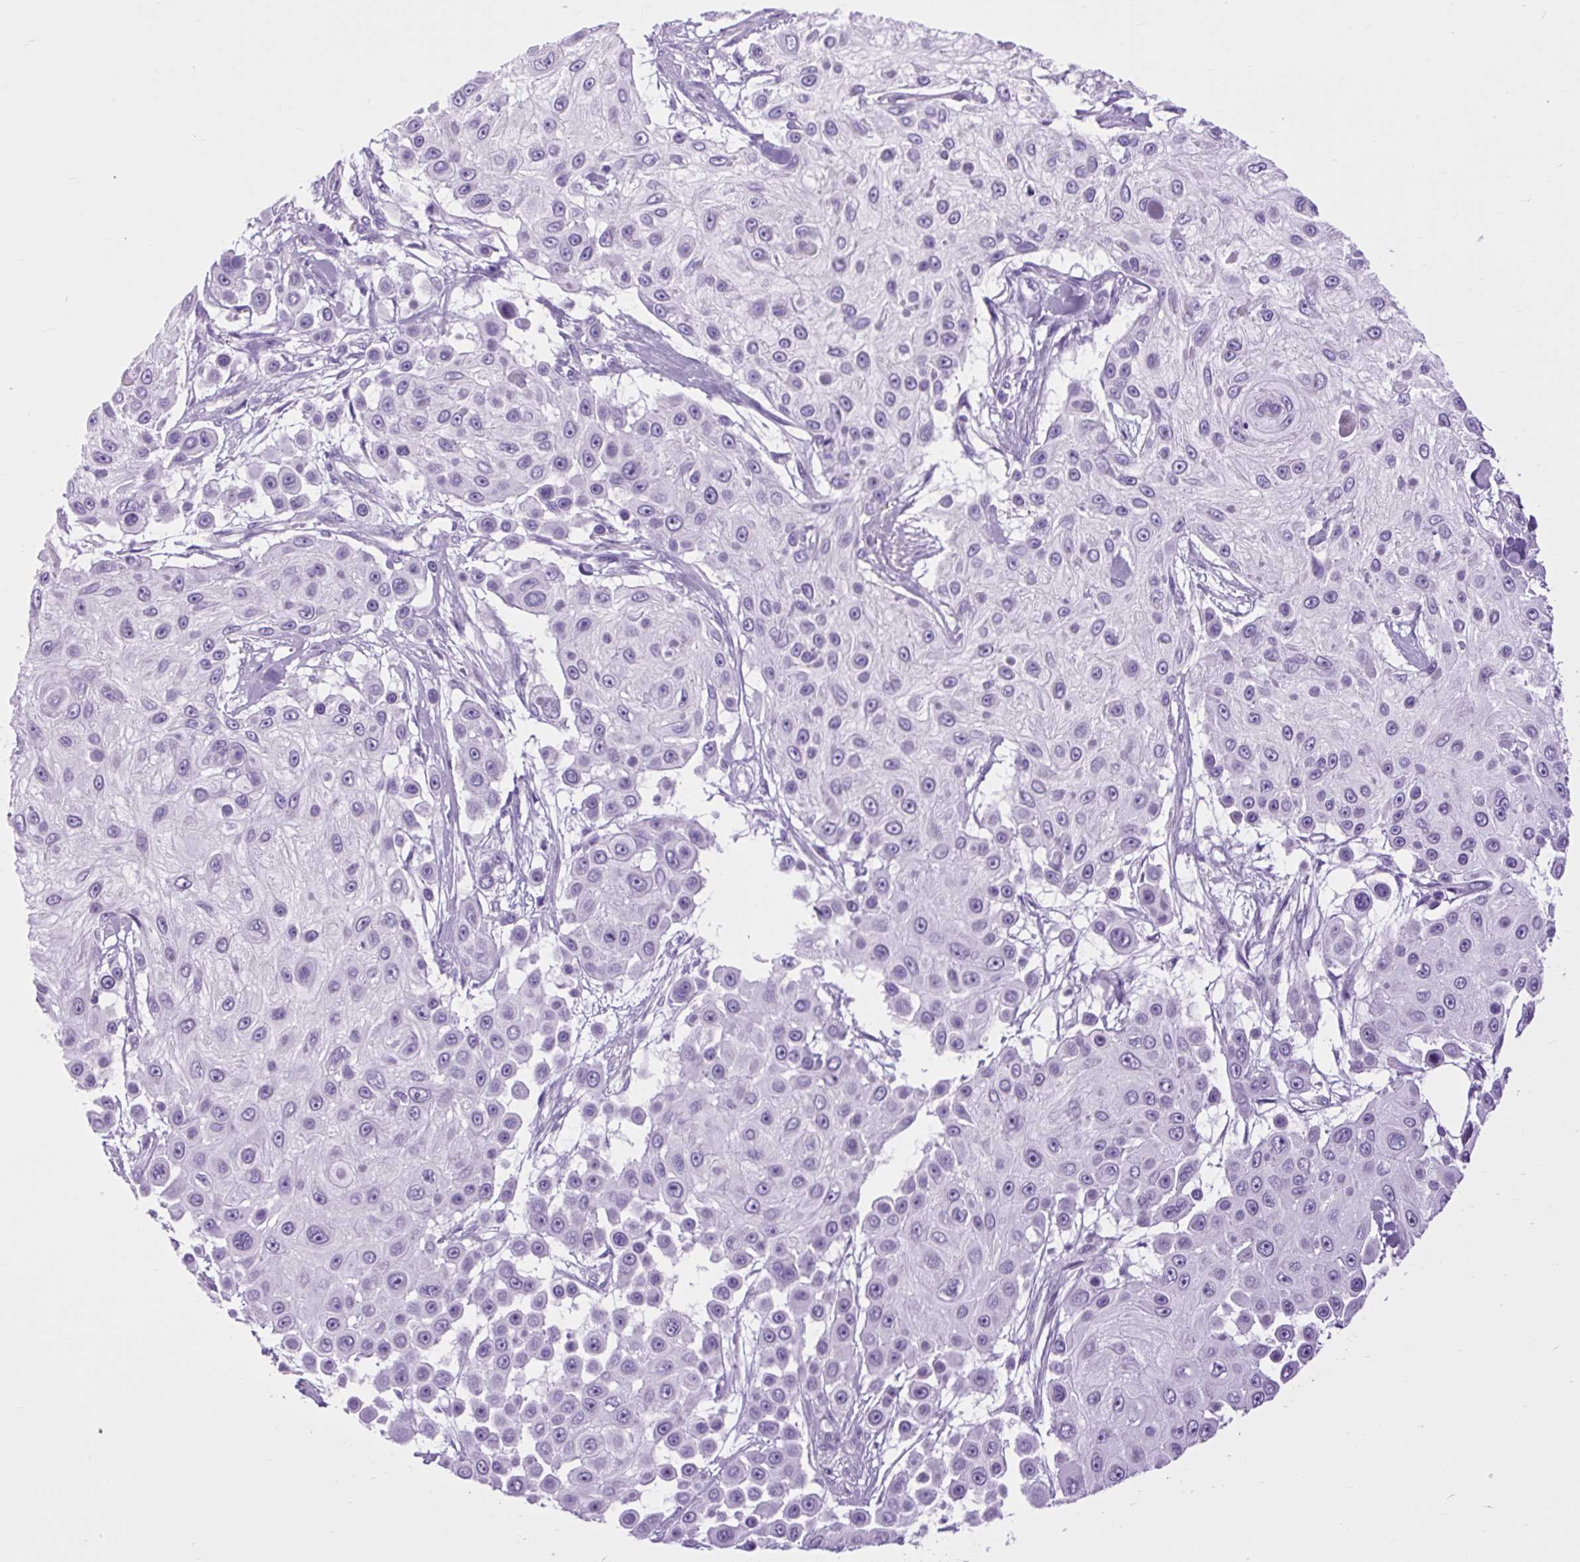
{"staining": {"intensity": "negative", "quantity": "none", "location": "none"}, "tissue": "skin cancer", "cell_type": "Tumor cells", "image_type": "cancer", "snomed": [{"axis": "morphology", "description": "Squamous cell carcinoma, NOS"}, {"axis": "topography", "description": "Skin"}], "caption": "Immunohistochemistry image of human skin squamous cell carcinoma stained for a protein (brown), which displays no staining in tumor cells. Brightfield microscopy of IHC stained with DAB (brown) and hematoxylin (blue), captured at high magnification.", "gene": "DPP6", "patient": {"sex": "male", "age": 67}}